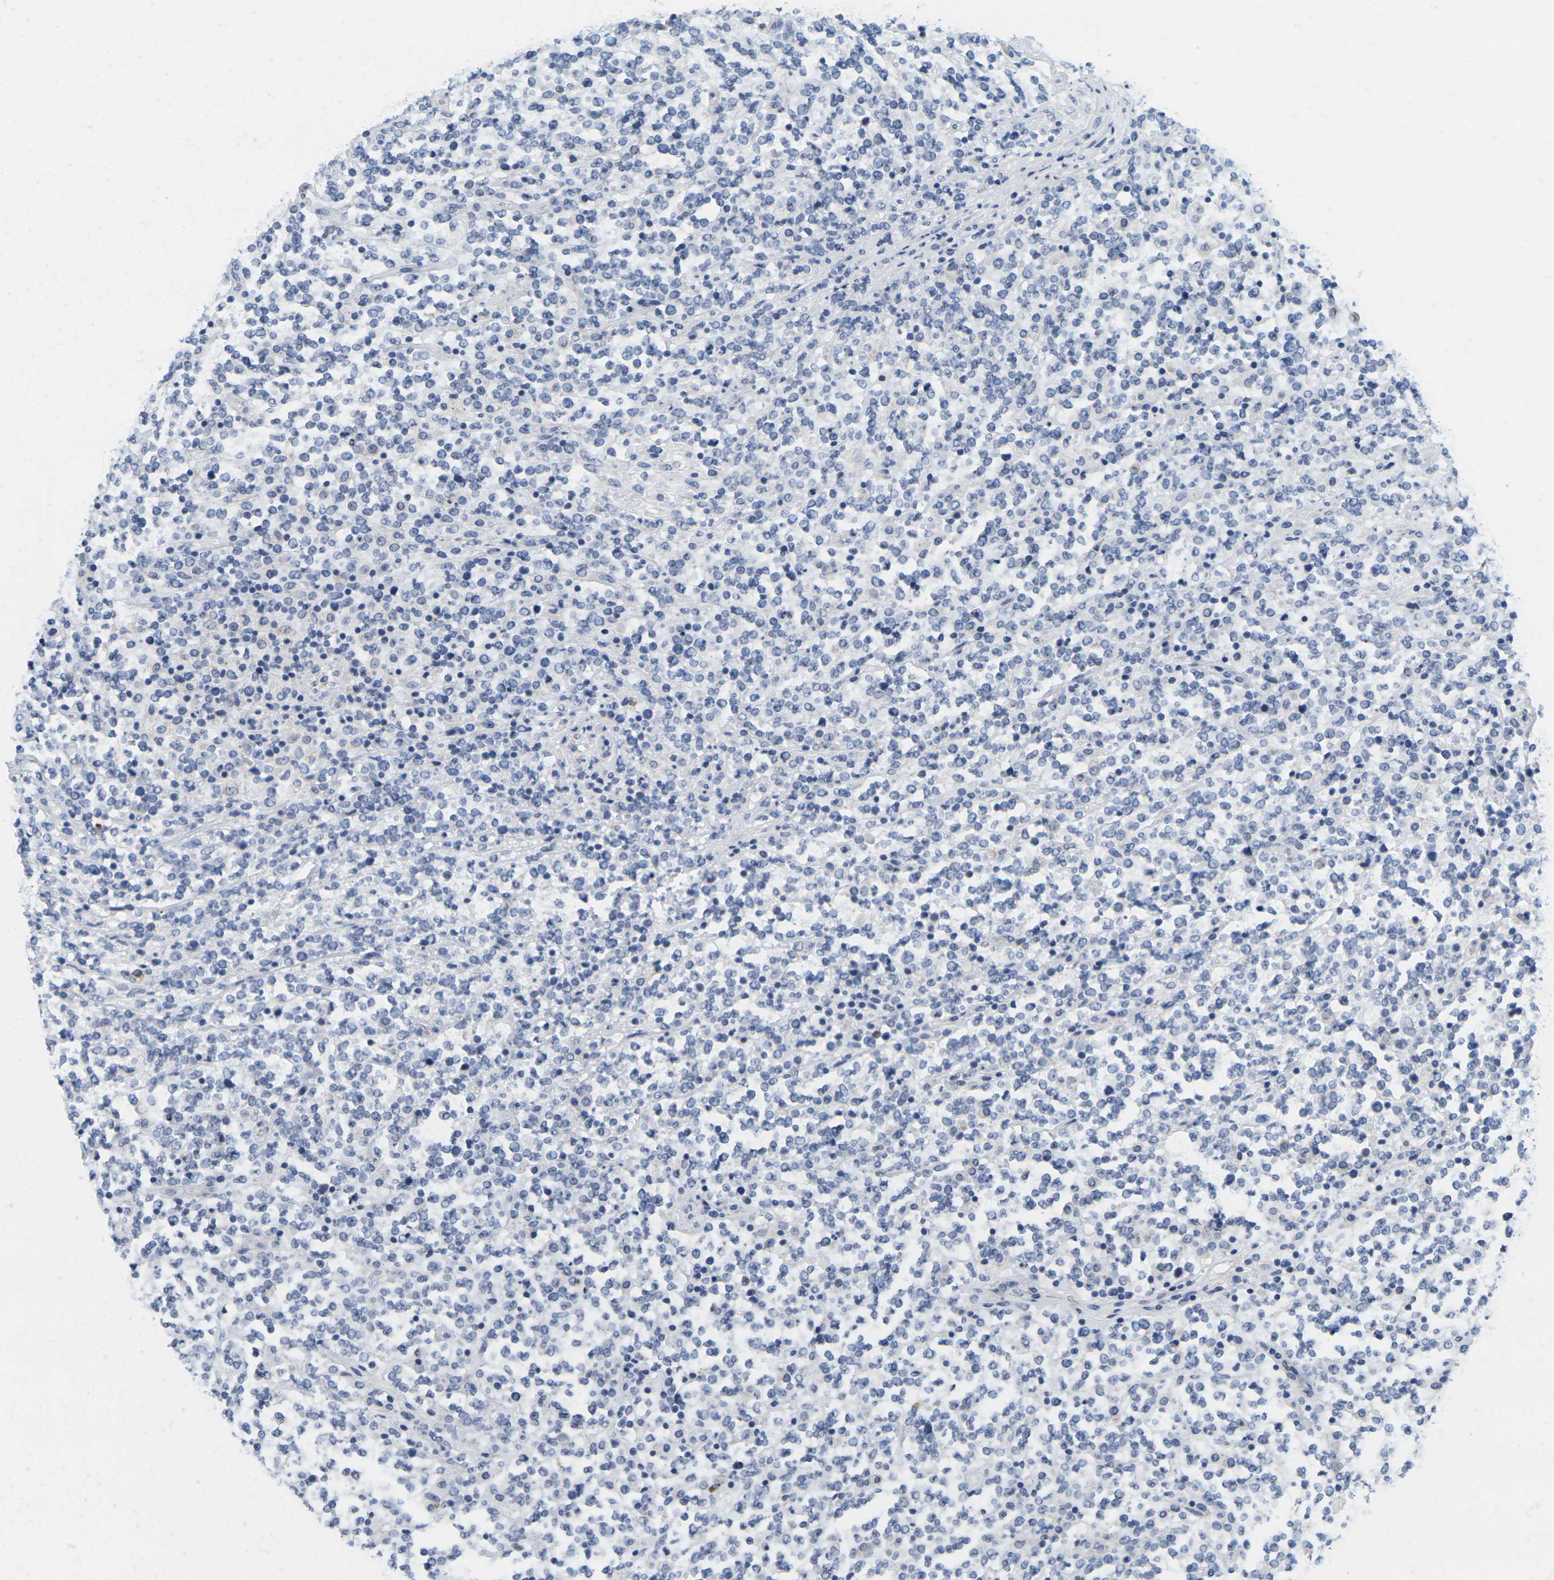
{"staining": {"intensity": "negative", "quantity": "none", "location": "none"}, "tissue": "lymphoma", "cell_type": "Tumor cells", "image_type": "cancer", "snomed": [{"axis": "morphology", "description": "Malignant lymphoma, non-Hodgkin's type, High grade"}, {"axis": "topography", "description": "Soft tissue"}], "caption": "Immunohistochemical staining of malignant lymphoma, non-Hodgkin's type (high-grade) demonstrates no significant positivity in tumor cells.", "gene": "KLK5", "patient": {"sex": "male", "age": 18}}